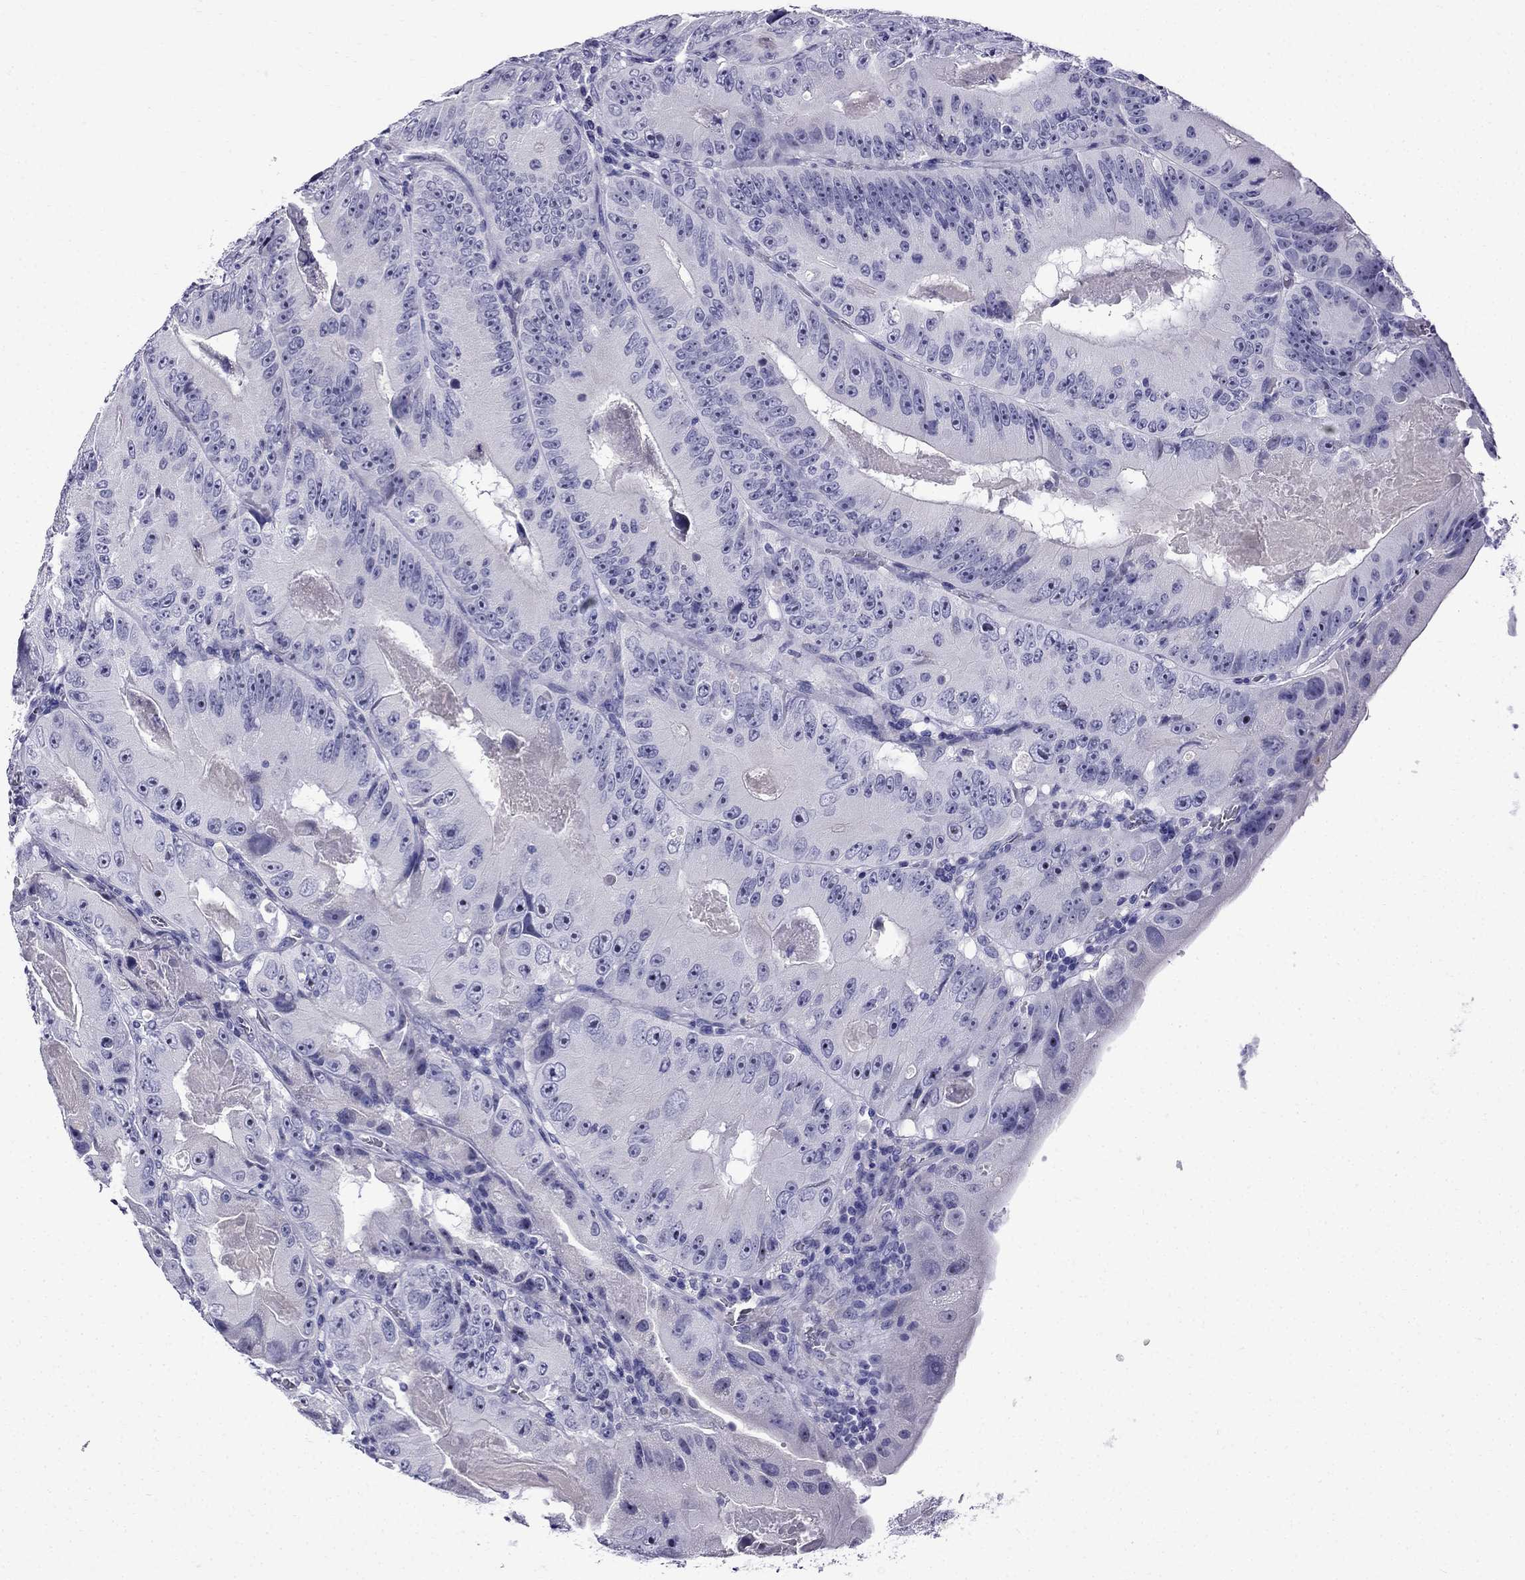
{"staining": {"intensity": "negative", "quantity": "none", "location": "none"}, "tissue": "colorectal cancer", "cell_type": "Tumor cells", "image_type": "cancer", "snomed": [{"axis": "morphology", "description": "Adenocarcinoma, NOS"}, {"axis": "topography", "description": "Colon"}], "caption": "Tumor cells show no significant protein positivity in colorectal adenocarcinoma. (Immunohistochemistry (ihc), brightfield microscopy, high magnification).", "gene": "ERC2", "patient": {"sex": "female", "age": 86}}